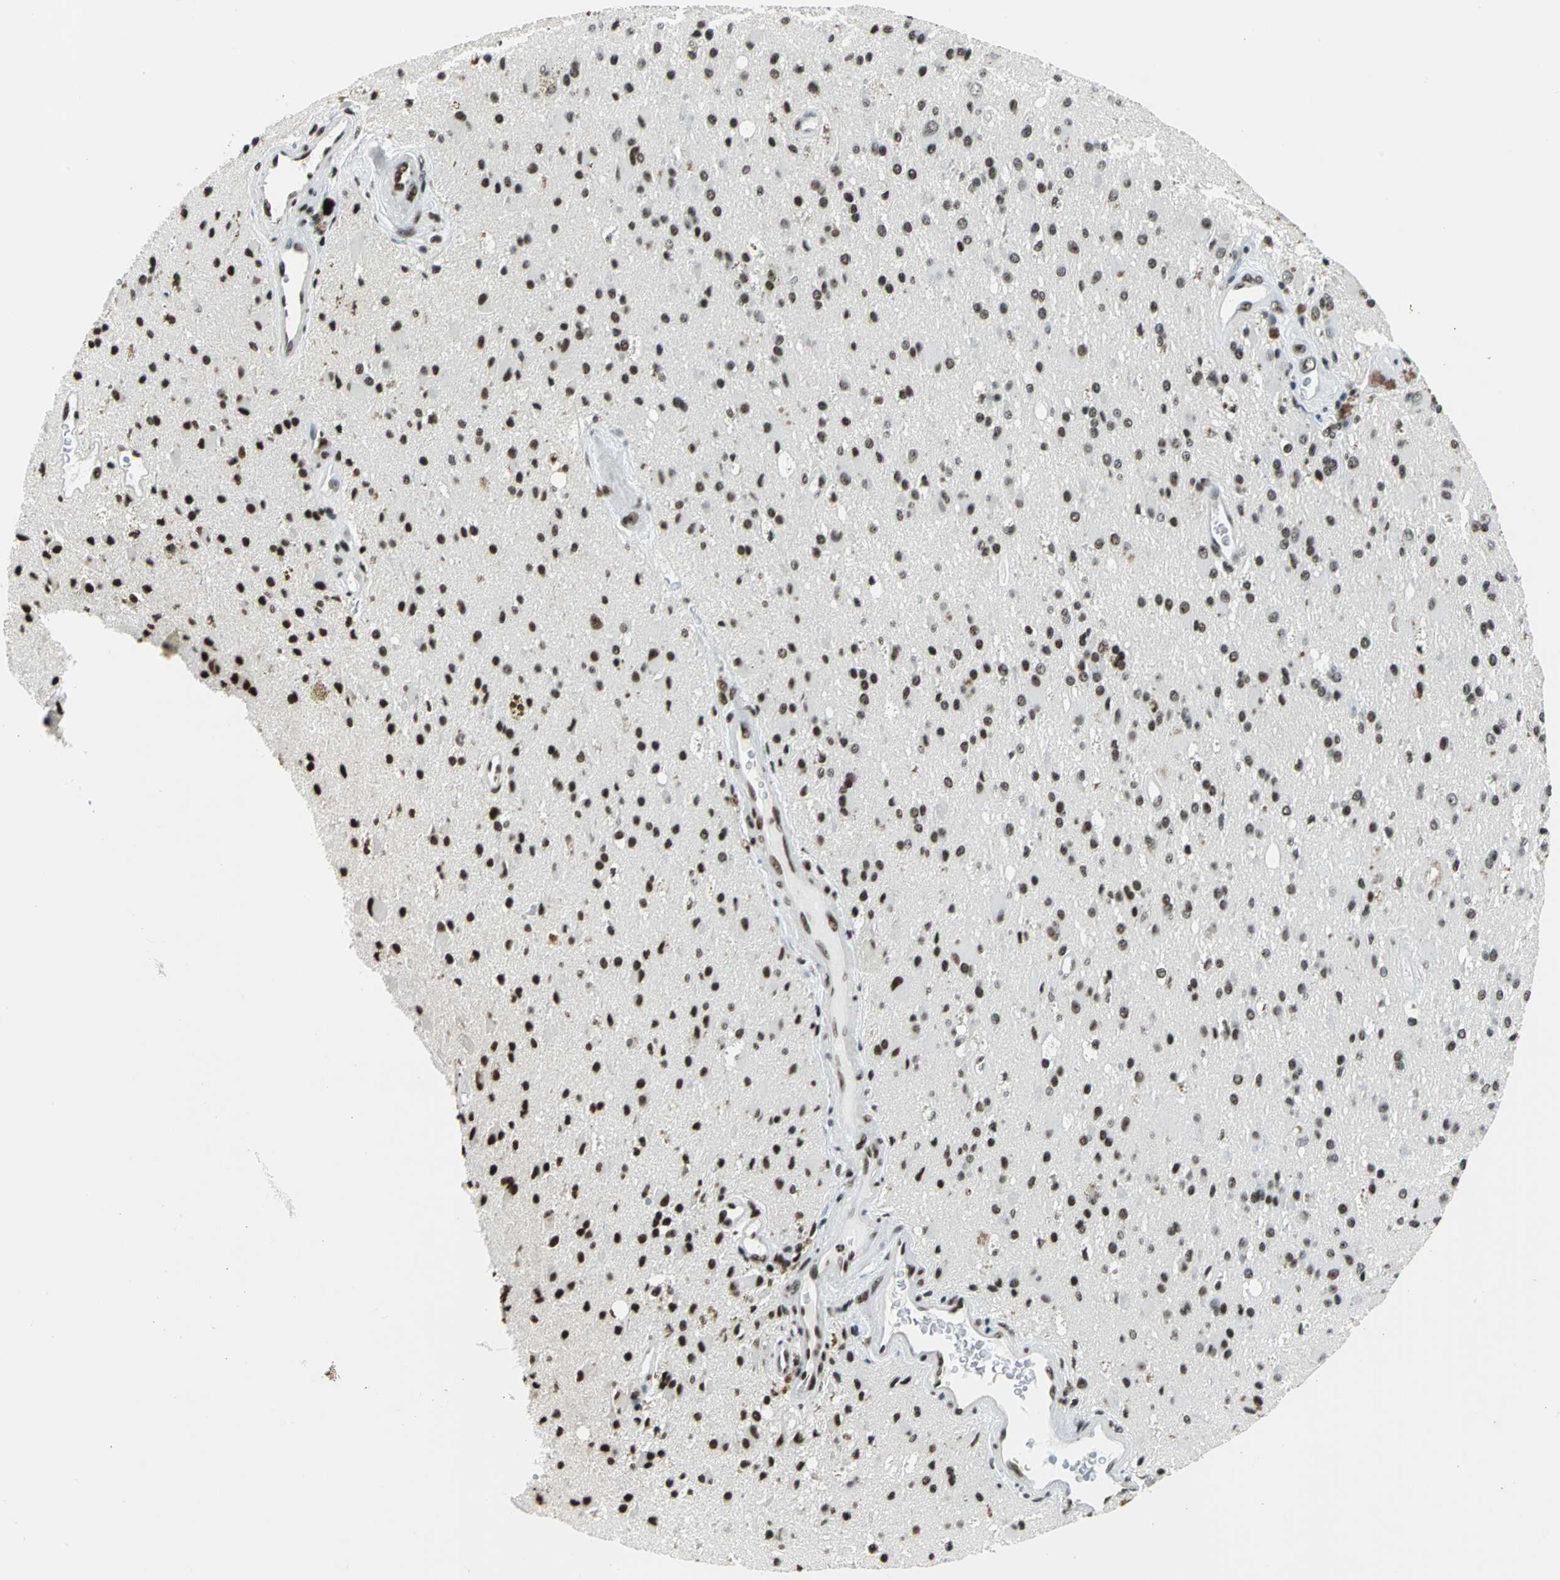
{"staining": {"intensity": "moderate", "quantity": "25%-75%", "location": "nuclear"}, "tissue": "glioma", "cell_type": "Tumor cells", "image_type": "cancer", "snomed": [{"axis": "morphology", "description": "Glioma, malignant, Low grade"}, {"axis": "topography", "description": "Brain"}], "caption": "Glioma tissue exhibits moderate nuclear positivity in approximately 25%-75% of tumor cells, visualized by immunohistochemistry.", "gene": "UBTF", "patient": {"sex": "male", "age": 58}}